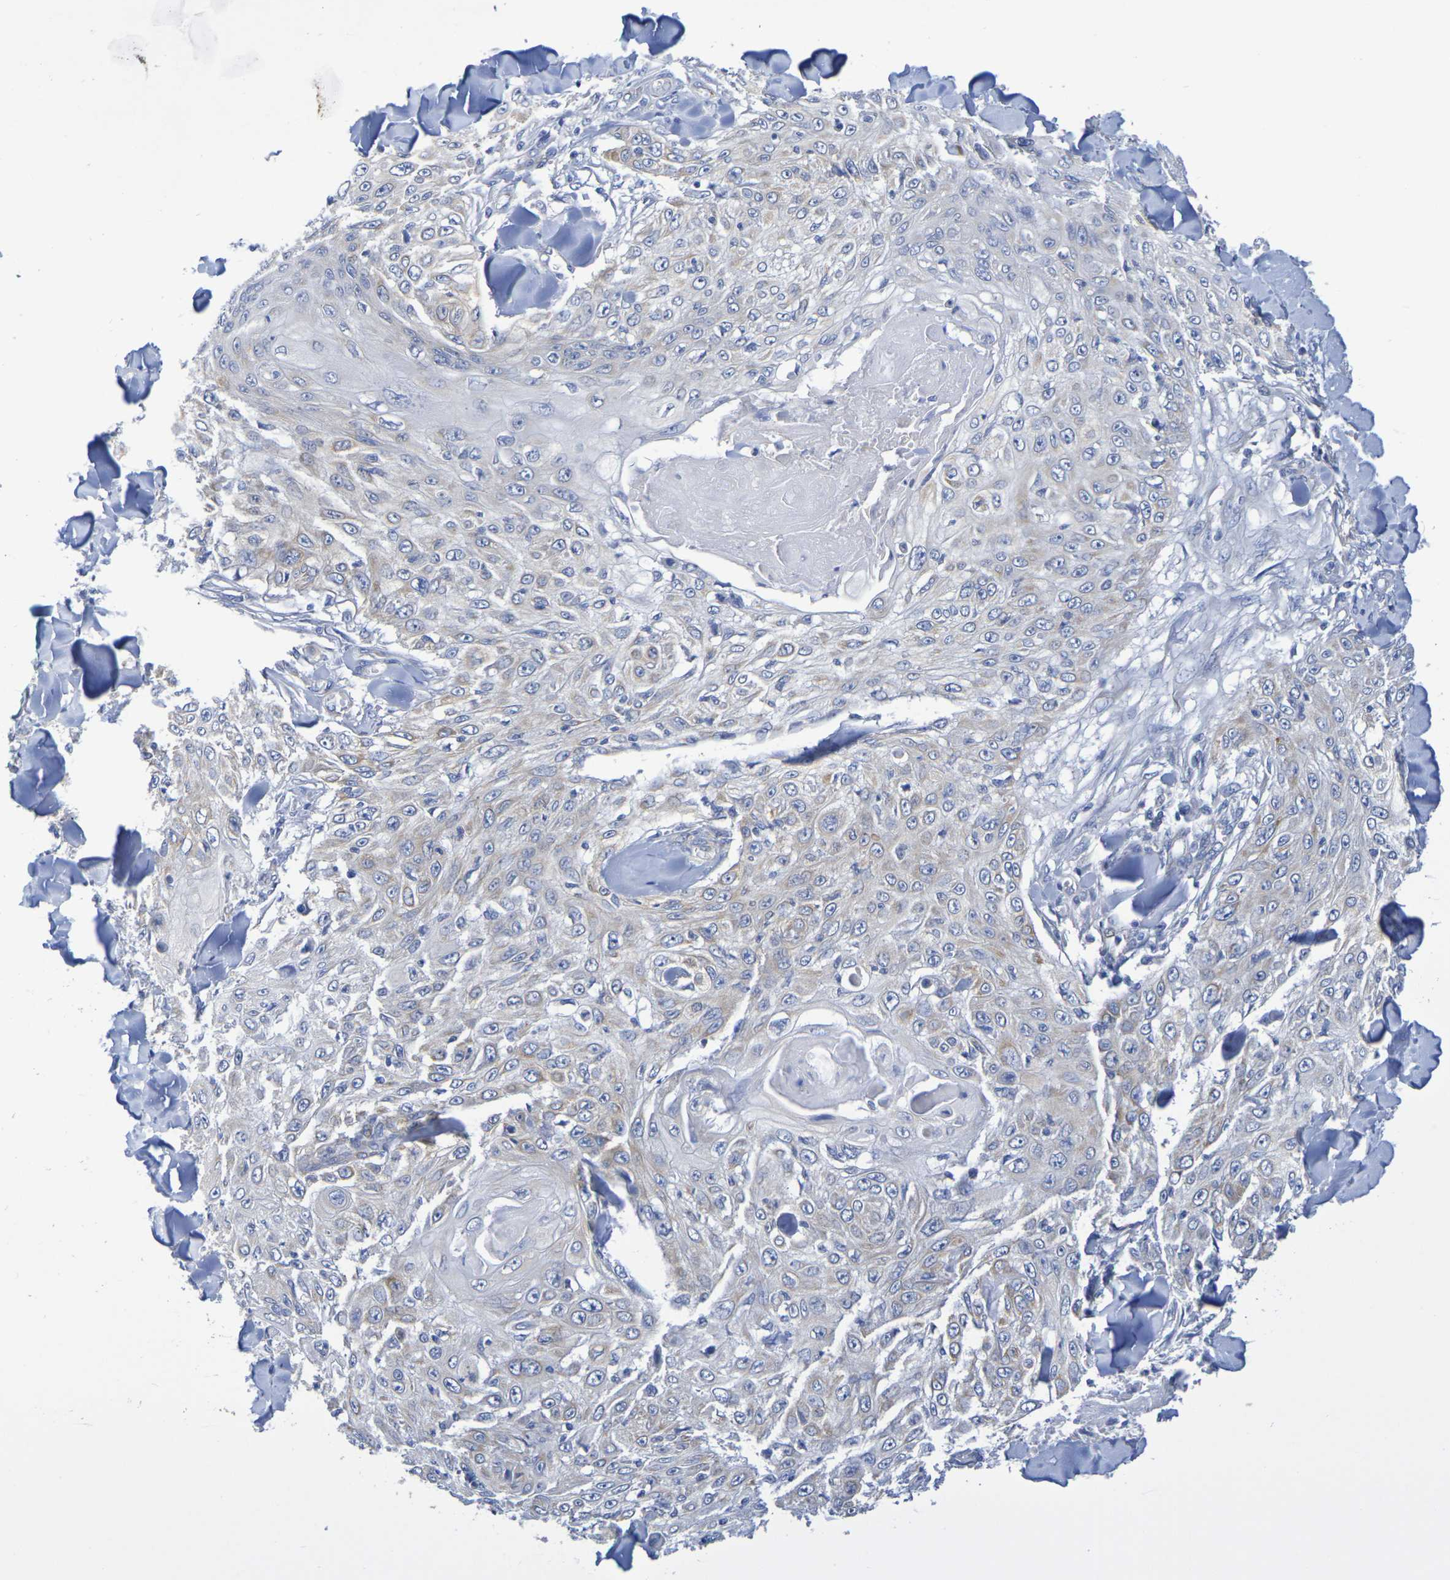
{"staining": {"intensity": "weak", "quantity": "25%-75%", "location": "cytoplasmic/membranous"}, "tissue": "skin cancer", "cell_type": "Tumor cells", "image_type": "cancer", "snomed": [{"axis": "morphology", "description": "Squamous cell carcinoma, NOS"}, {"axis": "topography", "description": "Skin"}], "caption": "This is an image of immunohistochemistry staining of squamous cell carcinoma (skin), which shows weak staining in the cytoplasmic/membranous of tumor cells.", "gene": "TMCC3", "patient": {"sex": "male", "age": 86}}